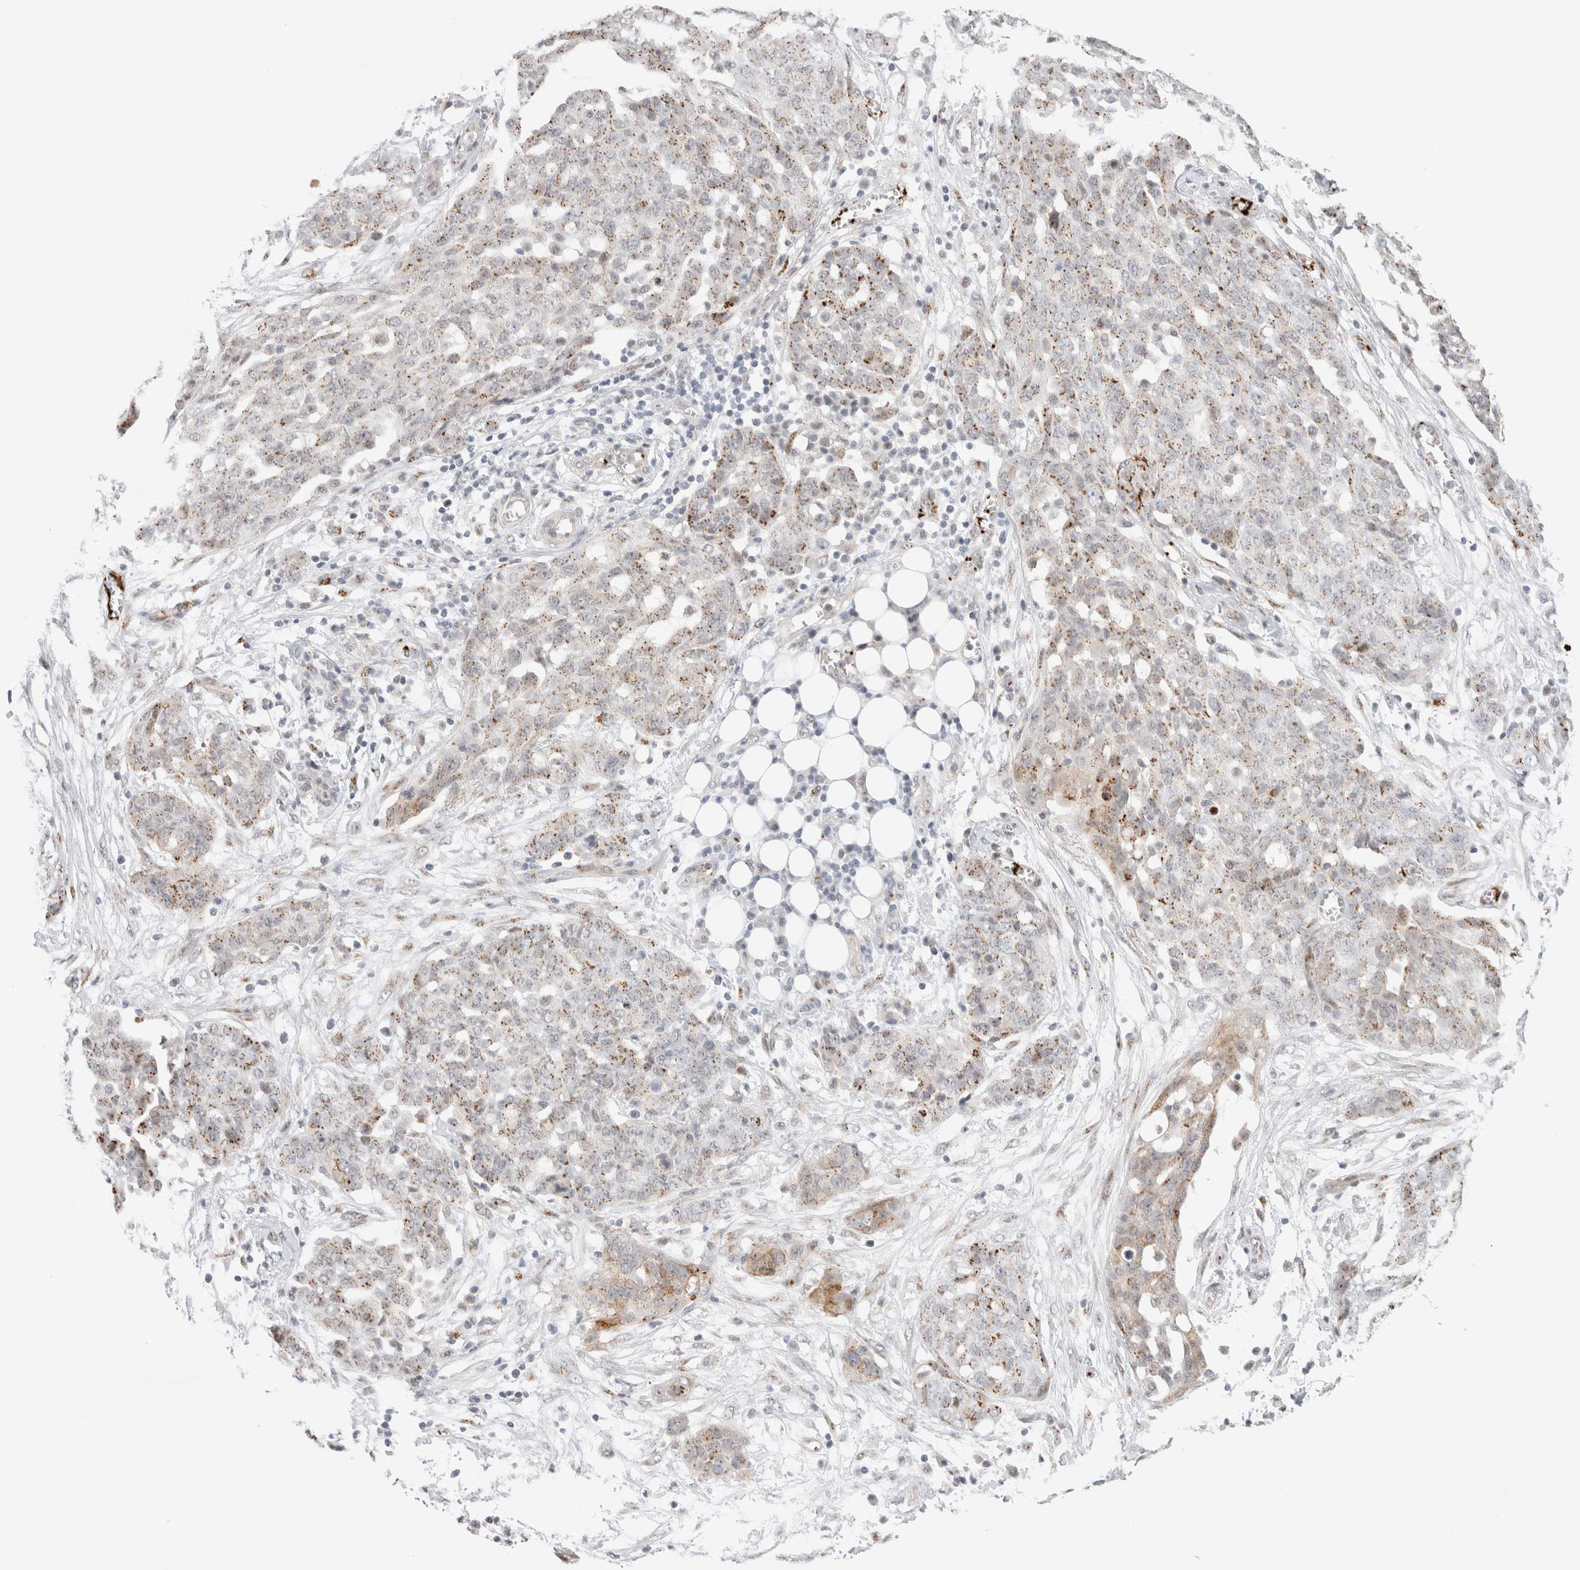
{"staining": {"intensity": "weak", "quantity": ">75%", "location": "cytoplasmic/membranous"}, "tissue": "ovarian cancer", "cell_type": "Tumor cells", "image_type": "cancer", "snomed": [{"axis": "morphology", "description": "Cystadenocarcinoma, serous, NOS"}, {"axis": "topography", "description": "Soft tissue"}, {"axis": "topography", "description": "Ovary"}], "caption": "The micrograph exhibits a brown stain indicating the presence of a protein in the cytoplasmic/membranous of tumor cells in ovarian serous cystadenocarcinoma.", "gene": "VPS28", "patient": {"sex": "female", "age": 57}}